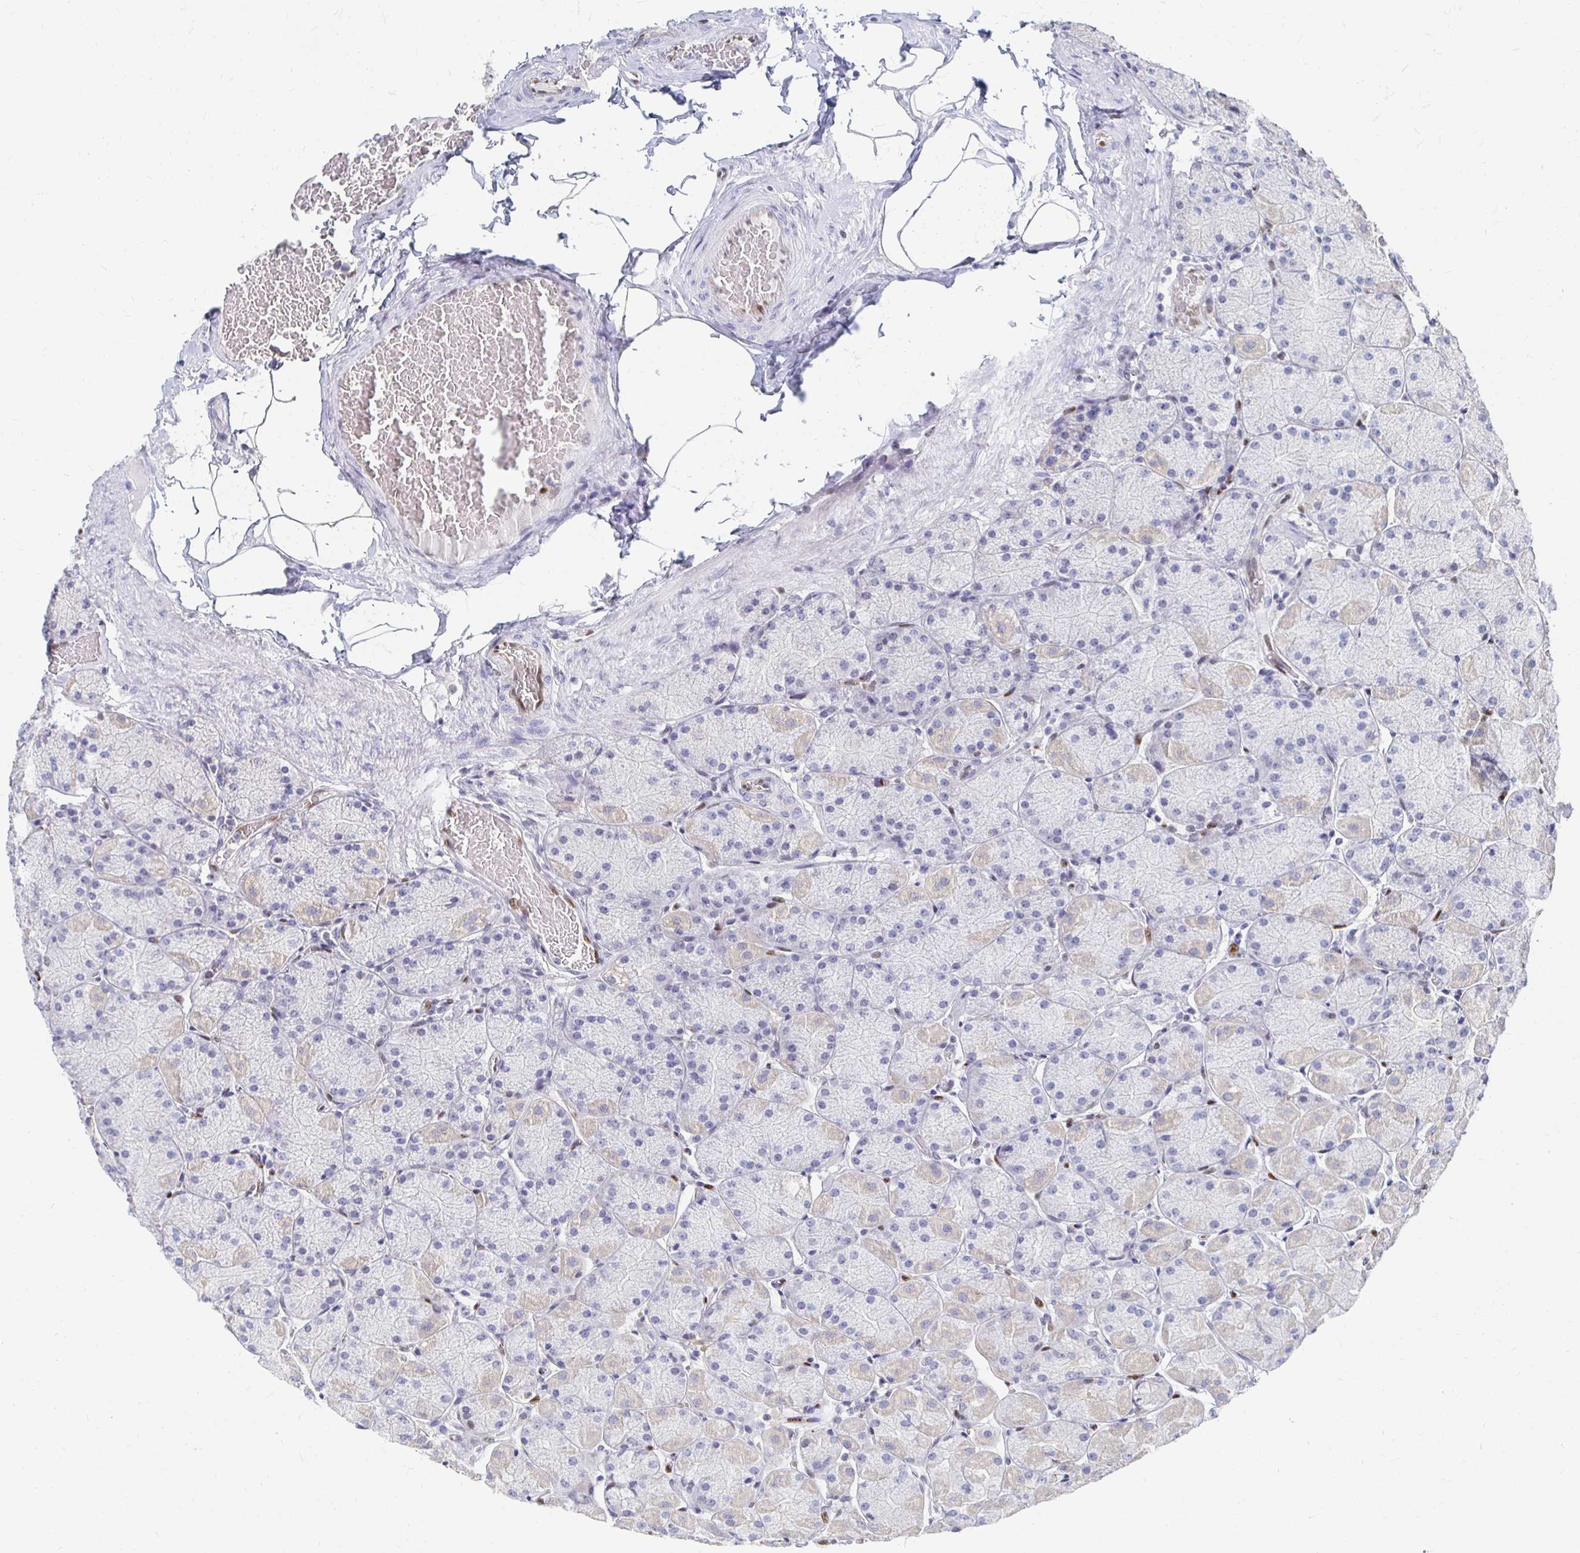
{"staining": {"intensity": "moderate", "quantity": "<25%", "location": "nuclear"}, "tissue": "stomach", "cell_type": "Glandular cells", "image_type": "normal", "snomed": [{"axis": "morphology", "description": "Normal tissue, NOS"}, {"axis": "topography", "description": "Stomach, upper"}], "caption": "Immunohistochemical staining of unremarkable stomach demonstrates moderate nuclear protein staining in about <25% of glandular cells. (Stains: DAB (3,3'-diaminobenzidine) in brown, nuclei in blue, Microscopy: brightfield microscopy at high magnification).", "gene": "CLIC3", "patient": {"sex": "female", "age": 56}}